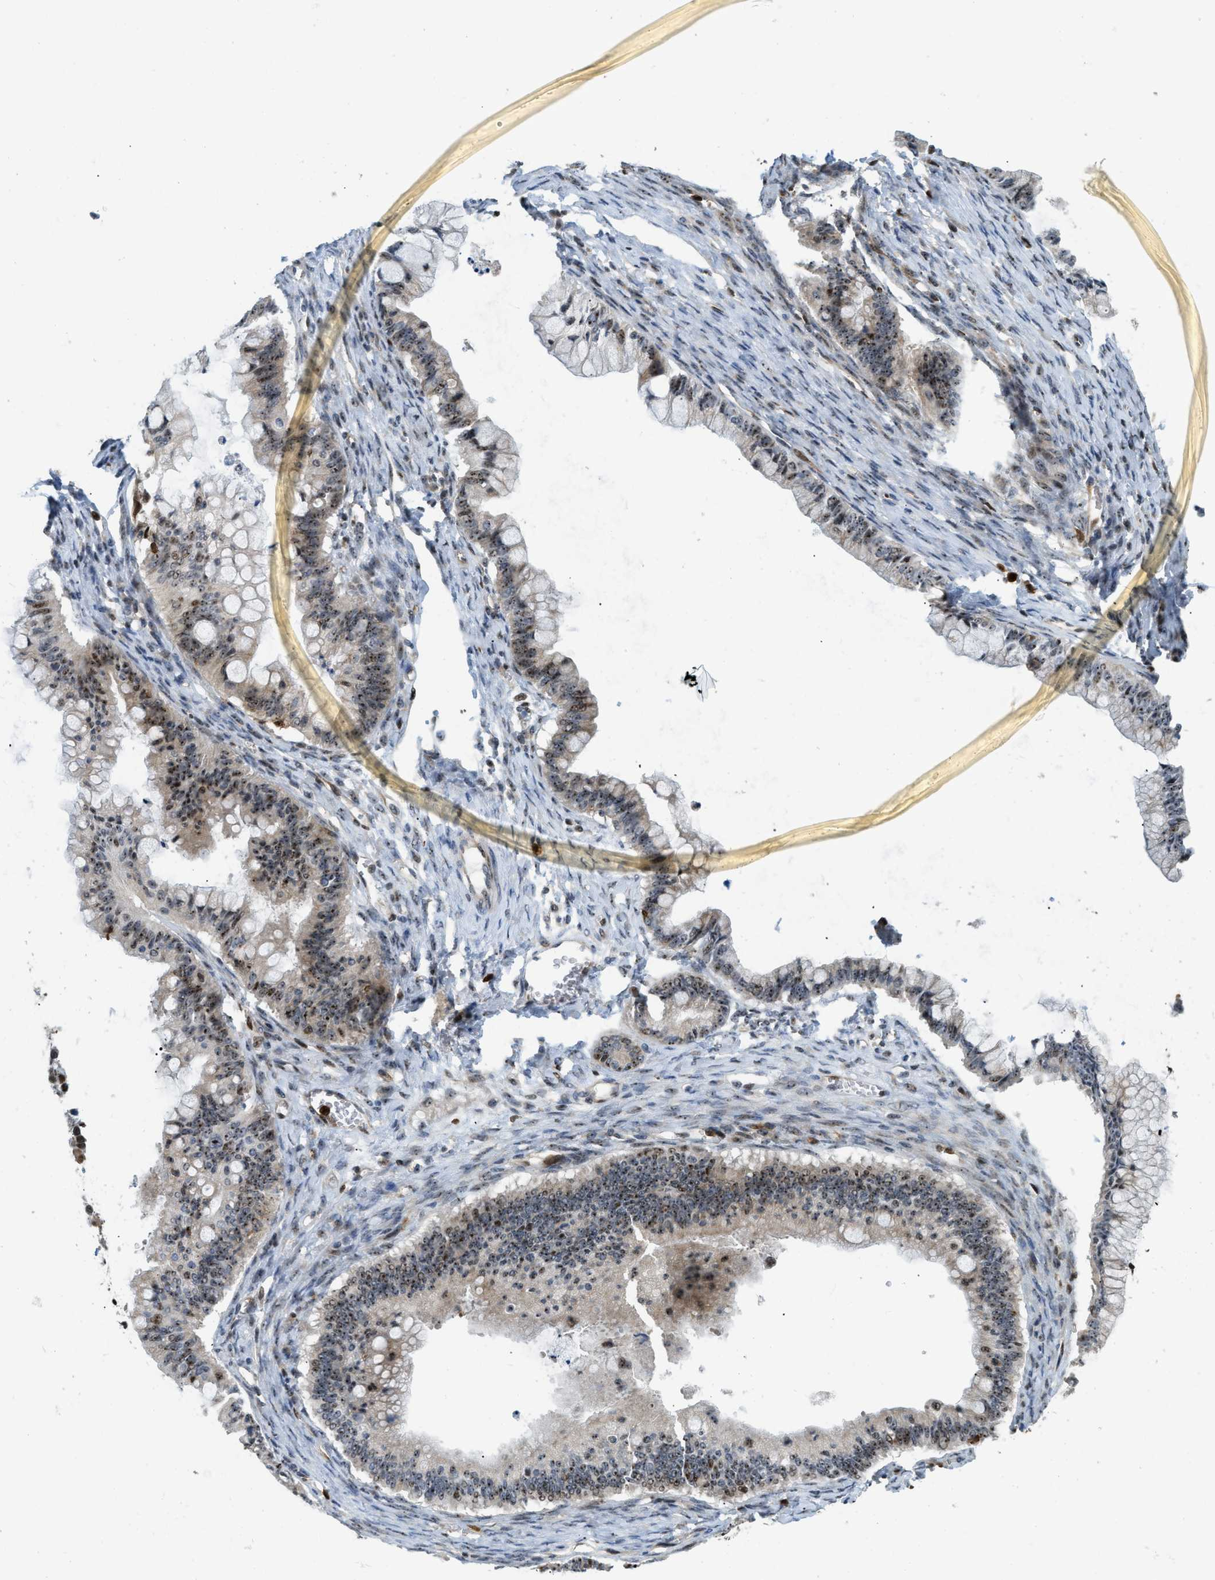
{"staining": {"intensity": "moderate", "quantity": "25%-75%", "location": "nuclear"}, "tissue": "ovarian cancer", "cell_type": "Tumor cells", "image_type": "cancer", "snomed": [{"axis": "morphology", "description": "Cystadenocarcinoma, mucinous, NOS"}, {"axis": "topography", "description": "Ovary"}], "caption": "Tumor cells show moderate nuclear expression in approximately 25%-75% of cells in ovarian mucinous cystadenocarcinoma.", "gene": "E2F1", "patient": {"sex": "female", "age": 57}}